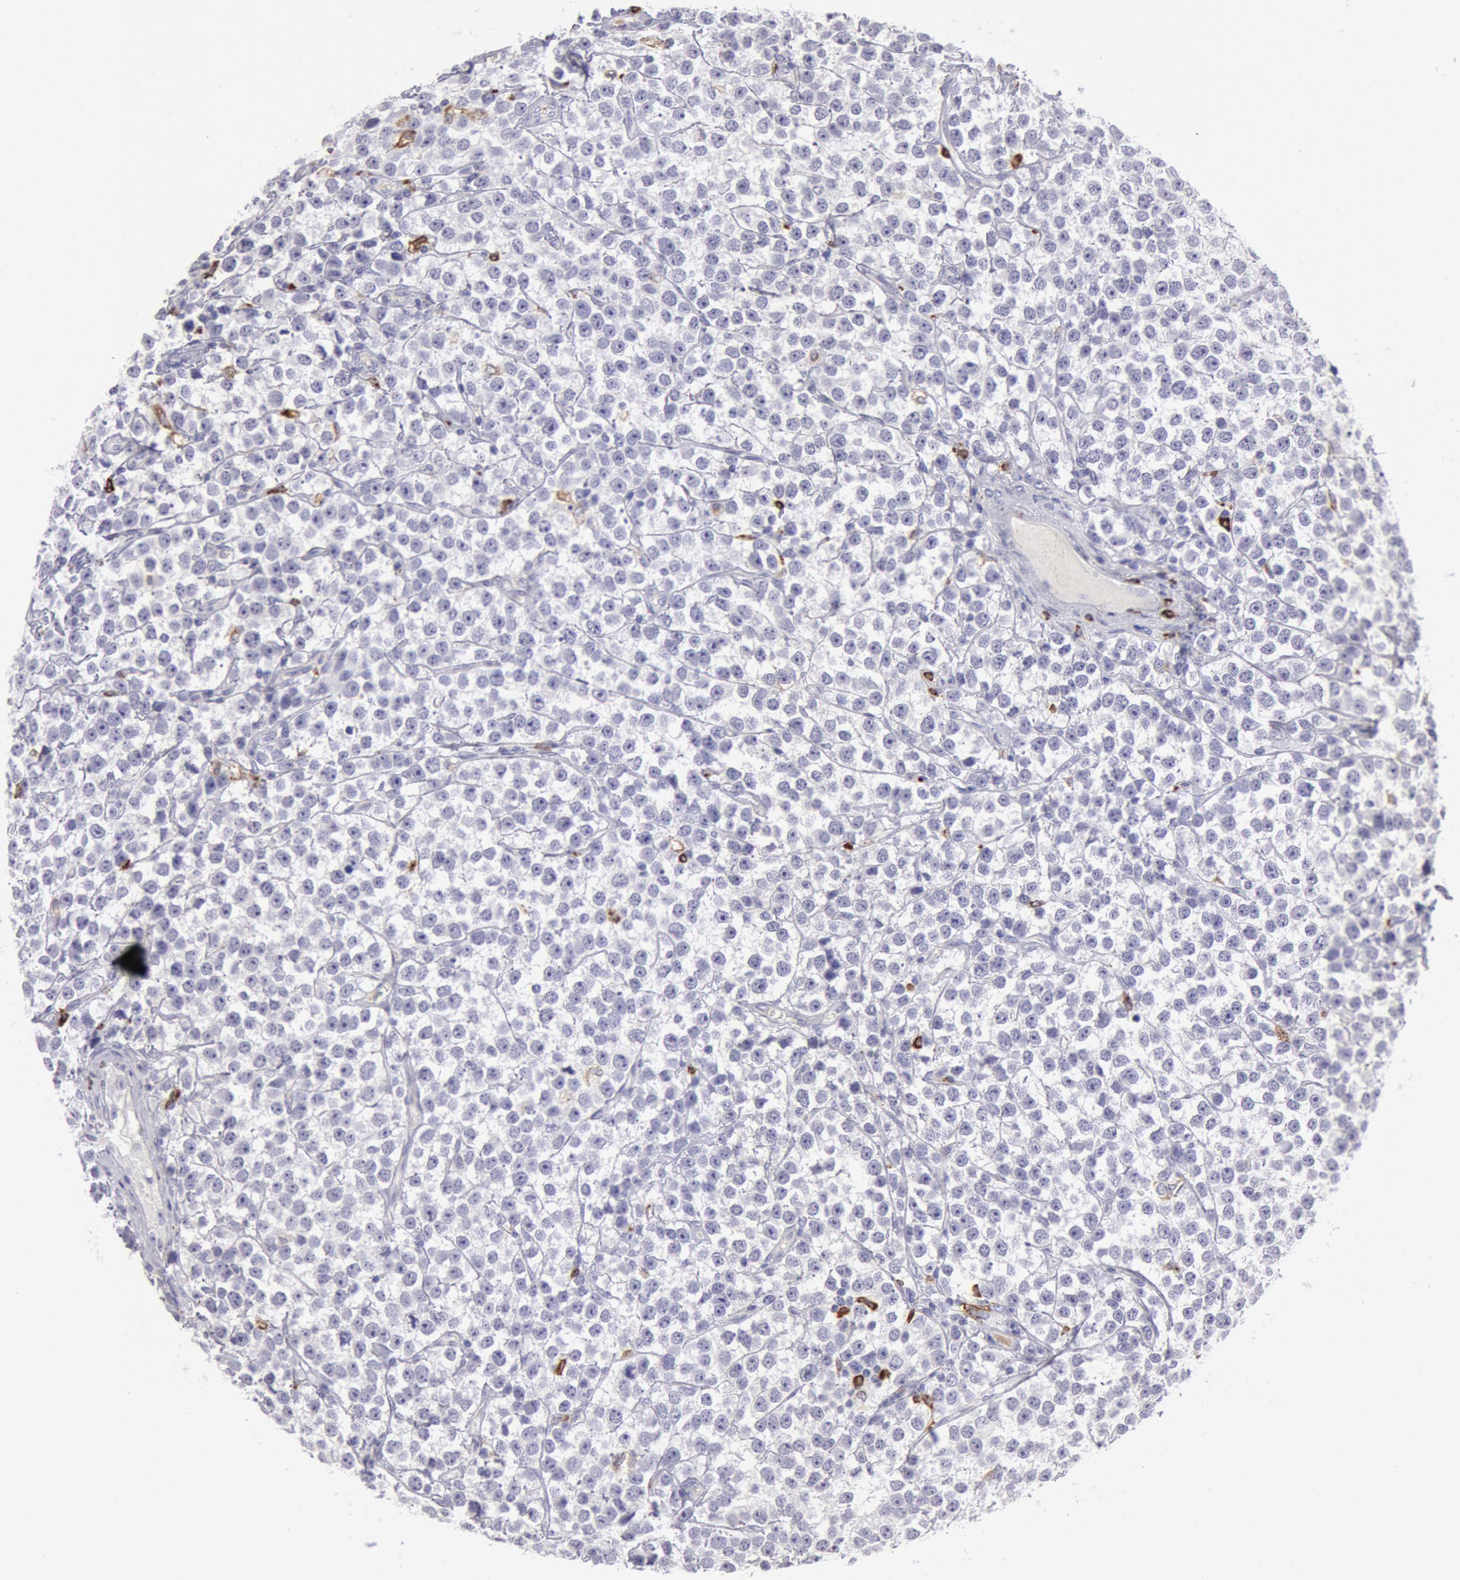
{"staining": {"intensity": "negative", "quantity": "none", "location": "none"}, "tissue": "testis cancer", "cell_type": "Tumor cells", "image_type": "cancer", "snomed": [{"axis": "morphology", "description": "Seminoma, NOS"}, {"axis": "topography", "description": "Testis"}], "caption": "This is an immunohistochemistry (IHC) histopathology image of testis seminoma. There is no staining in tumor cells.", "gene": "FCN1", "patient": {"sex": "male", "age": 25}}